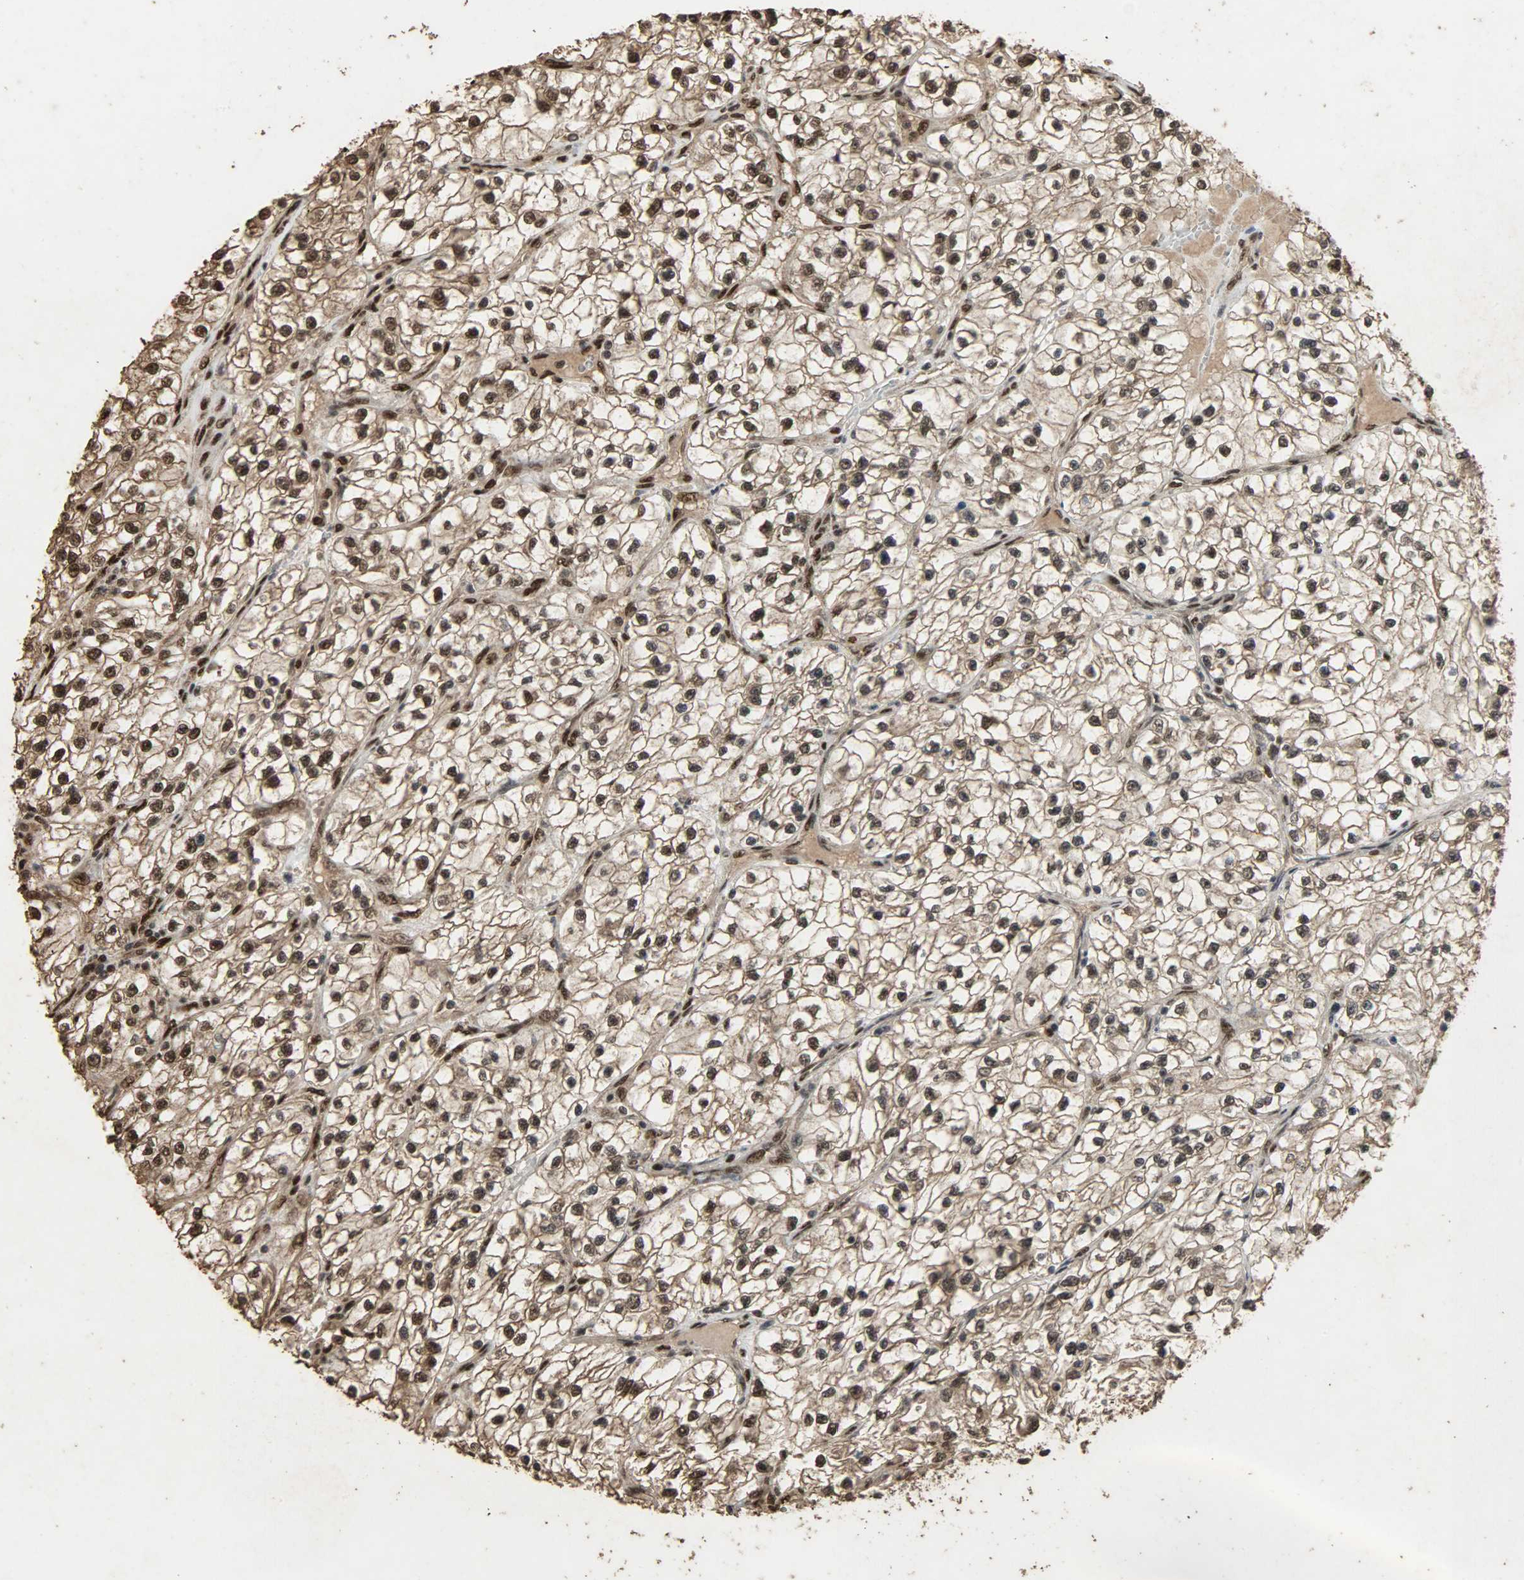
{"staining": {"intensity": "moderate", "quantity": ">75%", "location": "nuclear"}, "tissue": "renal cancer", "cell_type": "Tumor cells", "image_type": "cancer", "snomed": [{"axis": "morphology", "description": "Adenocarcinoma, NOS"}, {"axis": "topography", "description": "Kidney"}], "caption": "Immunohistochemical staining of renal cancer (adenocarcinoma) reveals medium levels of moderate nuclear expression in approximately >75% of tumor cells.", "gene": "CCNT2", "patient": {"sex": "female", "age": 57}}